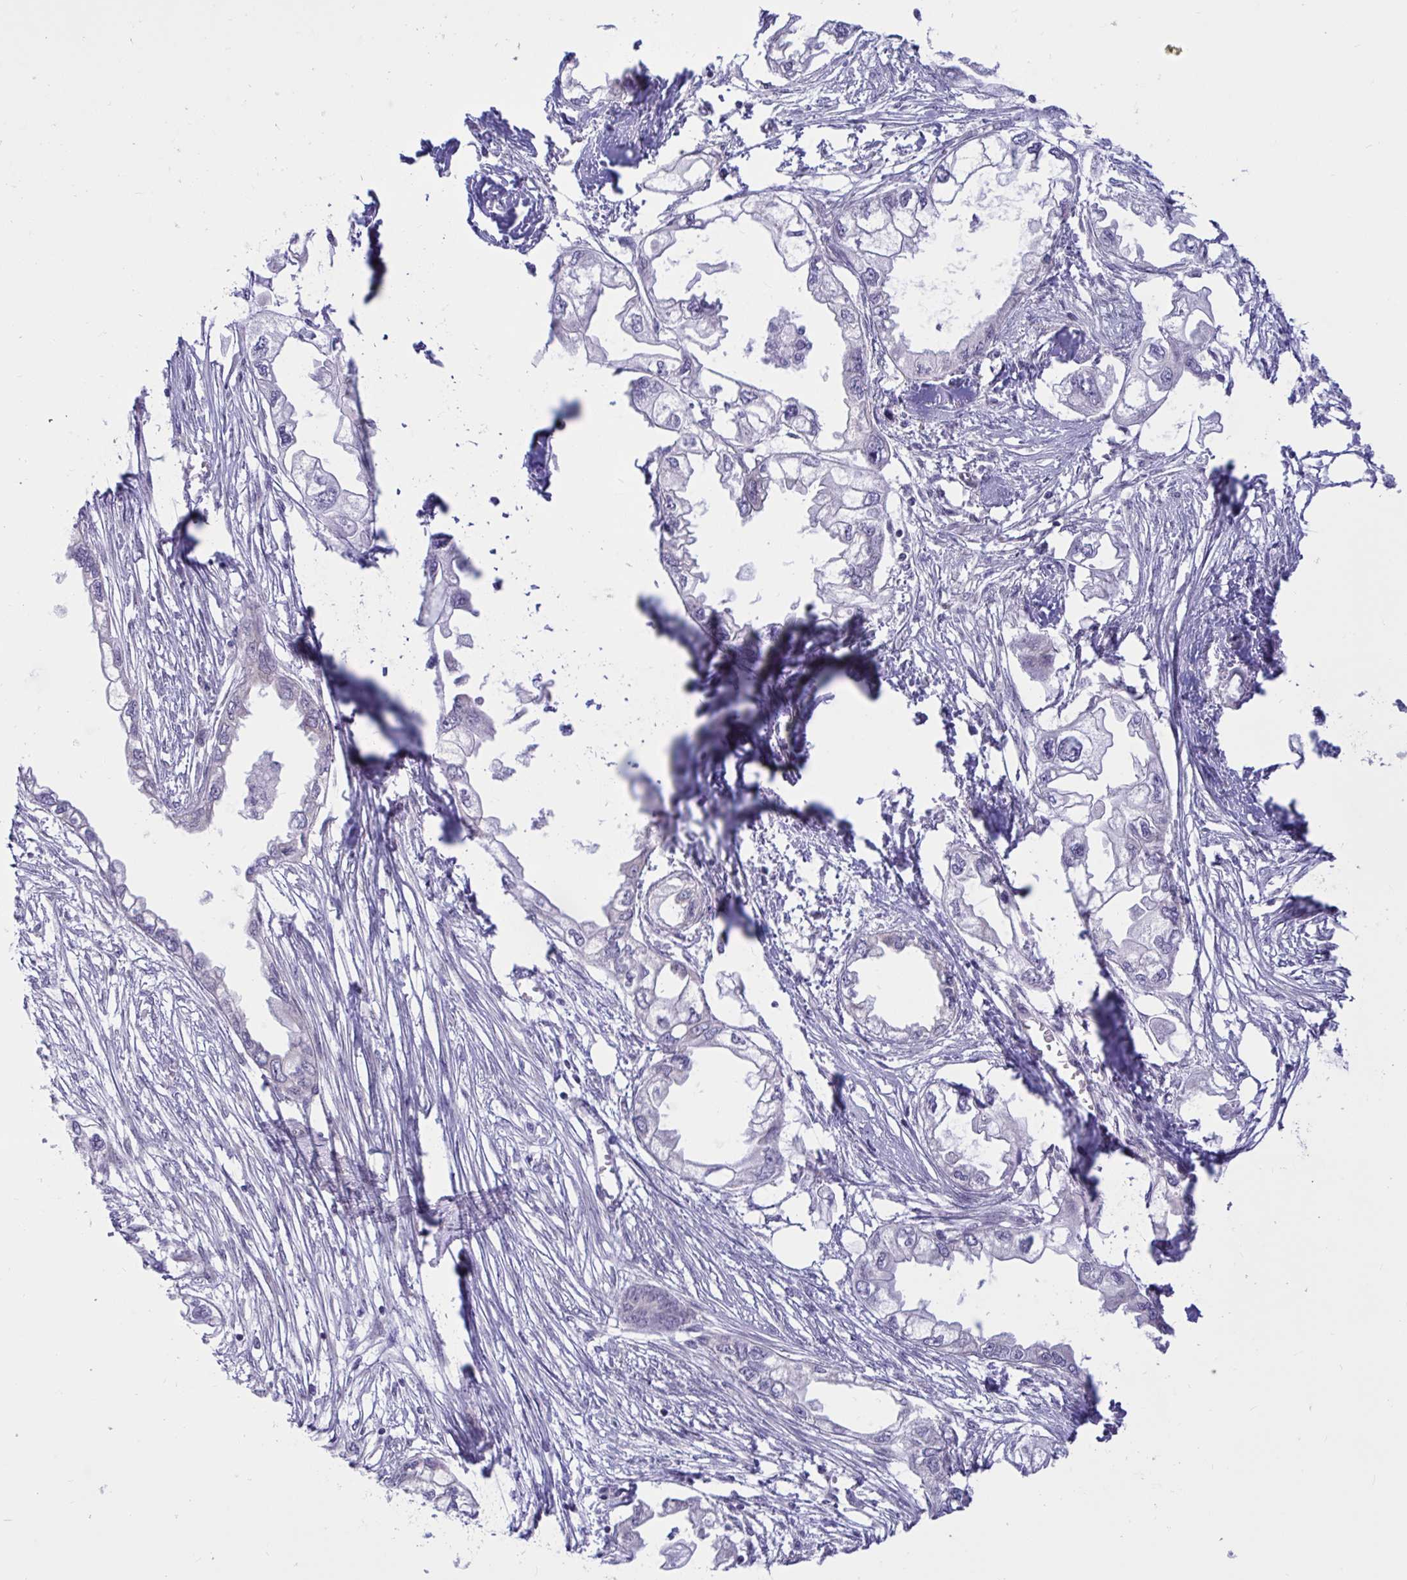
{"staining": {"intensity": "negative", "quantity": "none", "location": "none"}, "tissue": "endometrial cancer", "cell_type": "Tumor cells", "image_type": "cancer", "snomed": [{"axis": "morphology", "description": "Adenocarcinoma, NOS"}, {"axis": "morphology", "description": "Adenocarcinoma, metastatic, NOS"}, {"axis": "topography", "description": "Adipose tissue"}, {"axis": "topography", "description": "Endometrium"}], "caption": "Photomicrograph shows no protein positivity in tumor cells of endometrial metastatic adenocarcinoma tissue.", "gene": "CAMLG", "patient": {"sex": "female", "age": 67}}